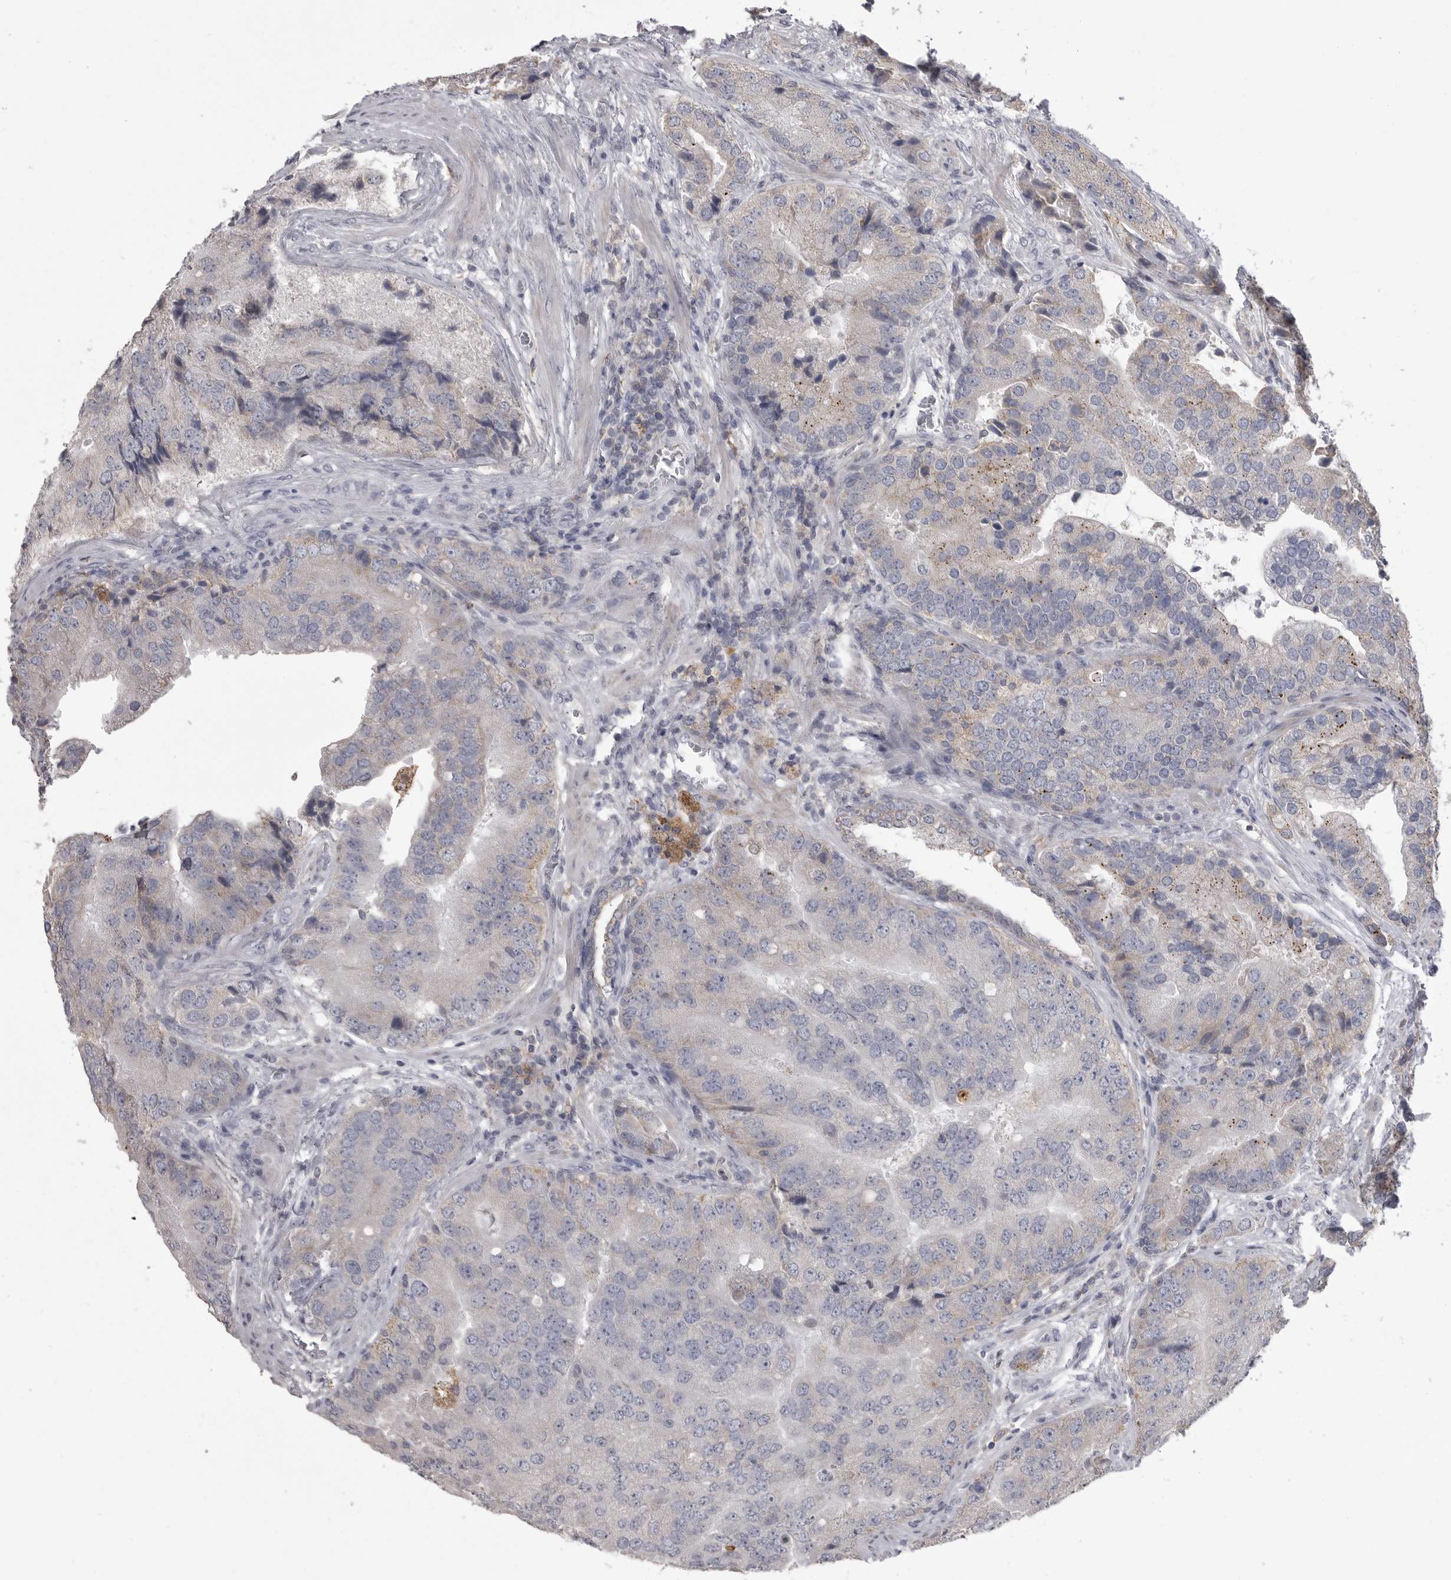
{"staining": {"intensity": "negative", "quantity": "none", "location": "none"}, "tissue": "prostate cancer", "cell_type": "Tumor cells", "image_type": "cancer", "snomed": [{"axis": "morphology", "description": "Adenocarcinoma, High grade"}, {"axis": "topography", "description": "Prostate"}], "caption": "Immunohistochemistry histopathology image of neoplastic tissue: human prostate high-grade adenocarcinoma stained with DAB (3,3'-diaminobenzidine) exhibits no significant protein staining in tumor cells.", "gene": "CMTM6", "patient": {"sex": "male", "age": 70}}